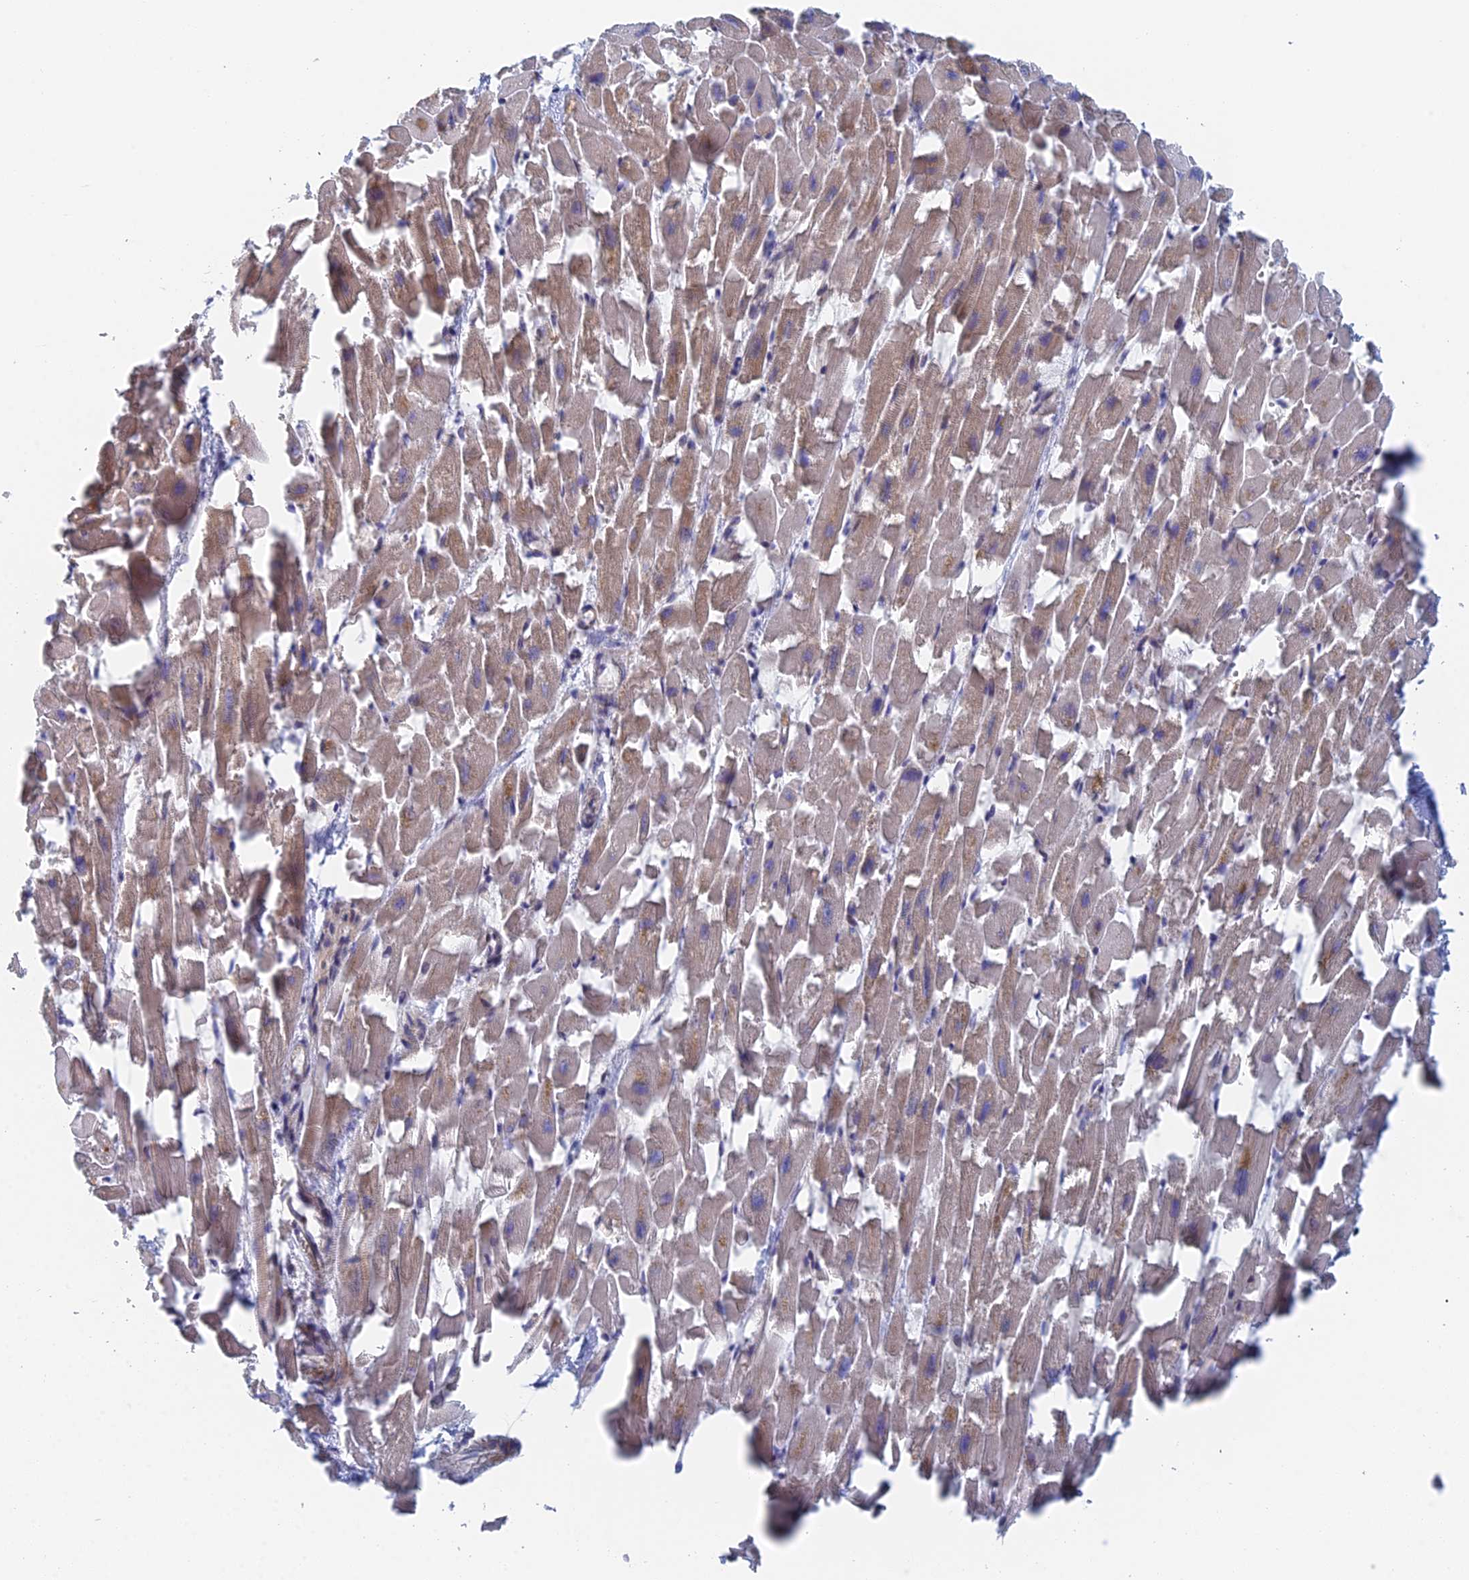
{"staining": {"intensity": "moderate", "quantity": "25%-75%", "location": "cytoplasmic/membranous"}, "tissue": "heart muscle", "cell_type": "Cardiomyocytes", "image_type": "normal", "snomed": [{"axis": "morphology", "description": "Normal tissue, NOS"}, {"axis": "topography", "description": "Heart"}], "caption": "Cardiomyocytes exhibit moderate cytoplasmic/membranous expression in about 25%-75% of cells in benign heart muscle.", "gene": "GMNC", "patient": {"sex": "female", "age": 64}}